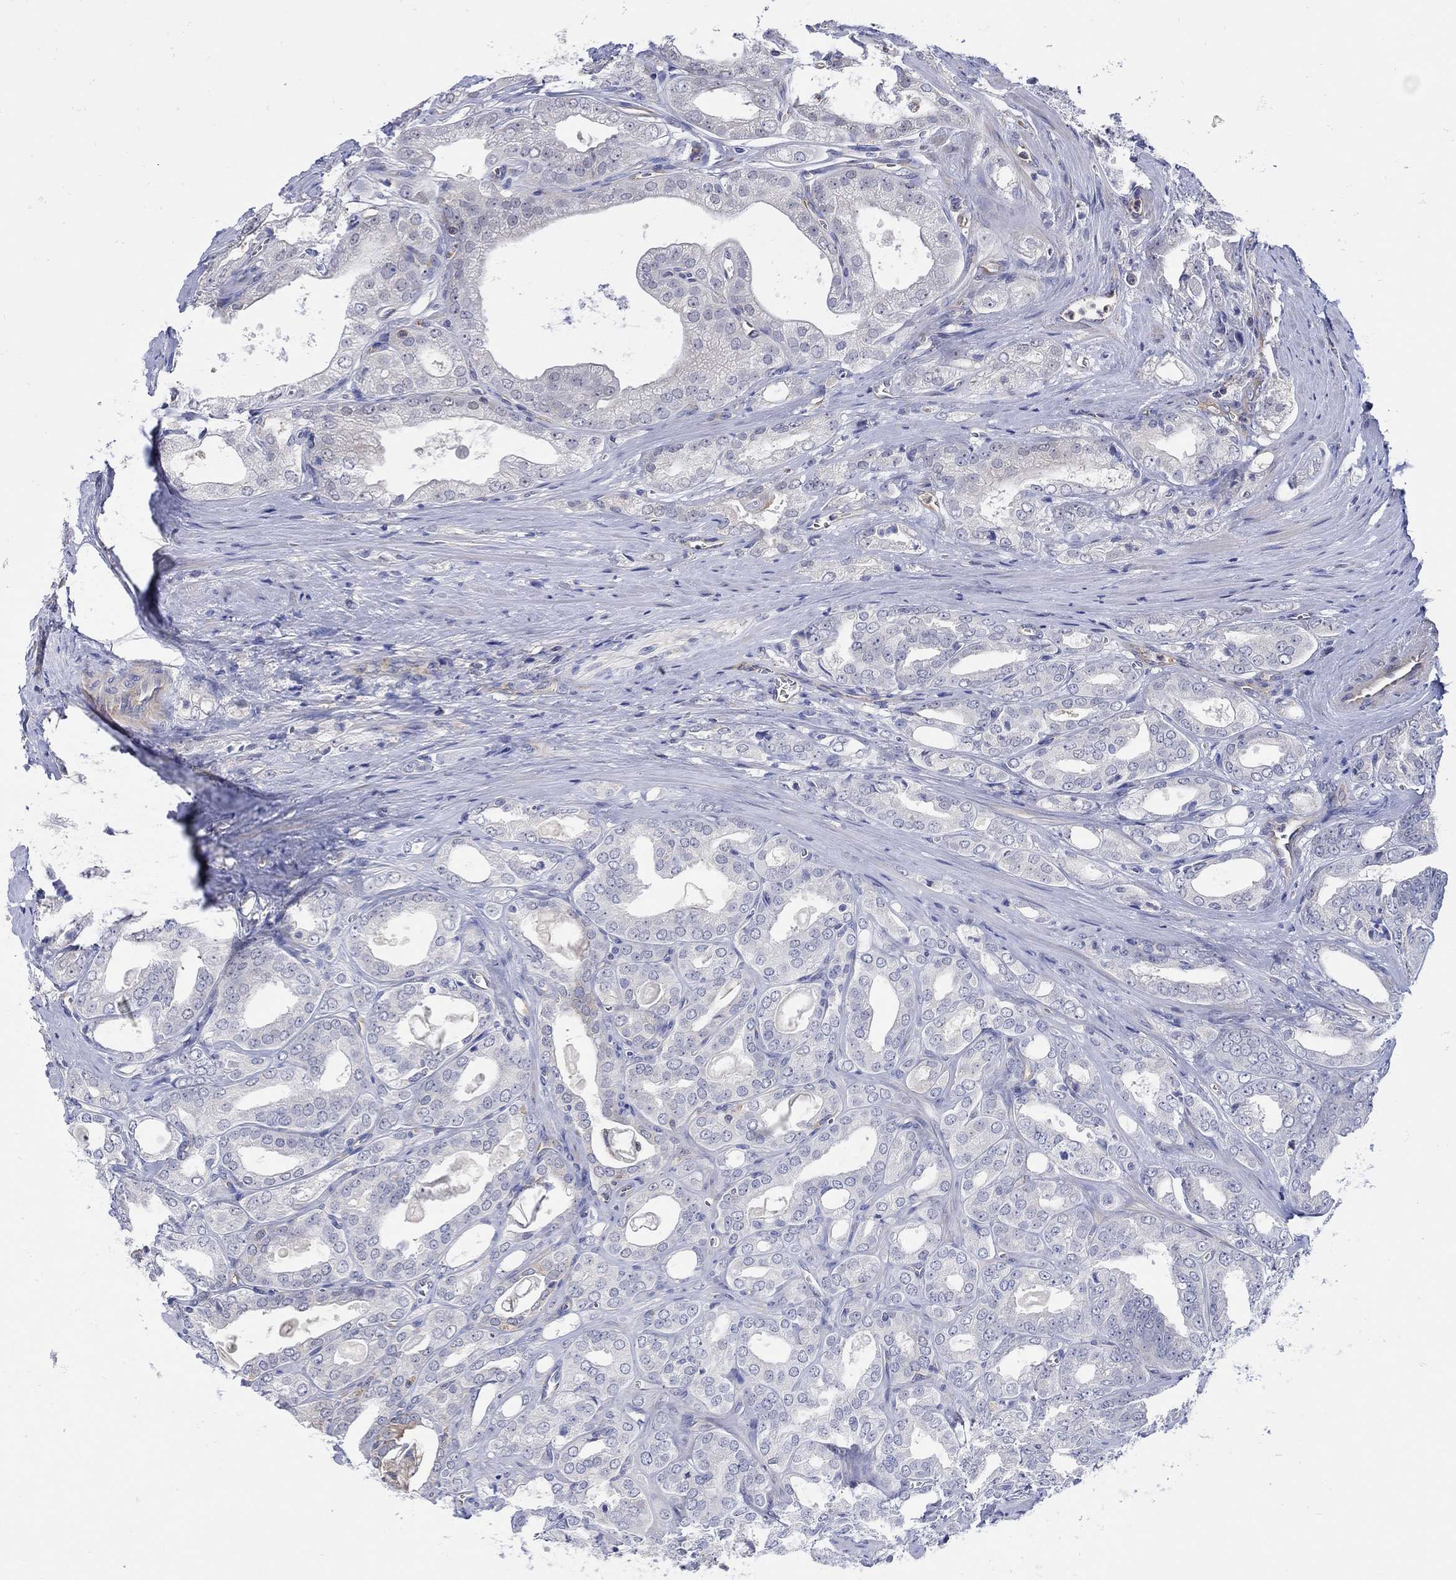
{"staining": {"intensity": "negative", "quantity": "none", "location": "none"}, "tissue": "prostate cancer", "cell_type": "Tumor cells", "image_type": "cancer", "snomed": [{"axis": "morphology", "description": "Adenocarcinoma, NOS"}, {"axis": "morphology", "description": "Adenocarcinoma, High grade"}, {"axis": "topography", "description": "Prostate"}], "caption": "This is an immunohistochemistry photomicrograph of prostate cancer. There is no positivity in tumor cells.", "gene": "TEKT3", "patient": {"sex": "male", "age": 70}}